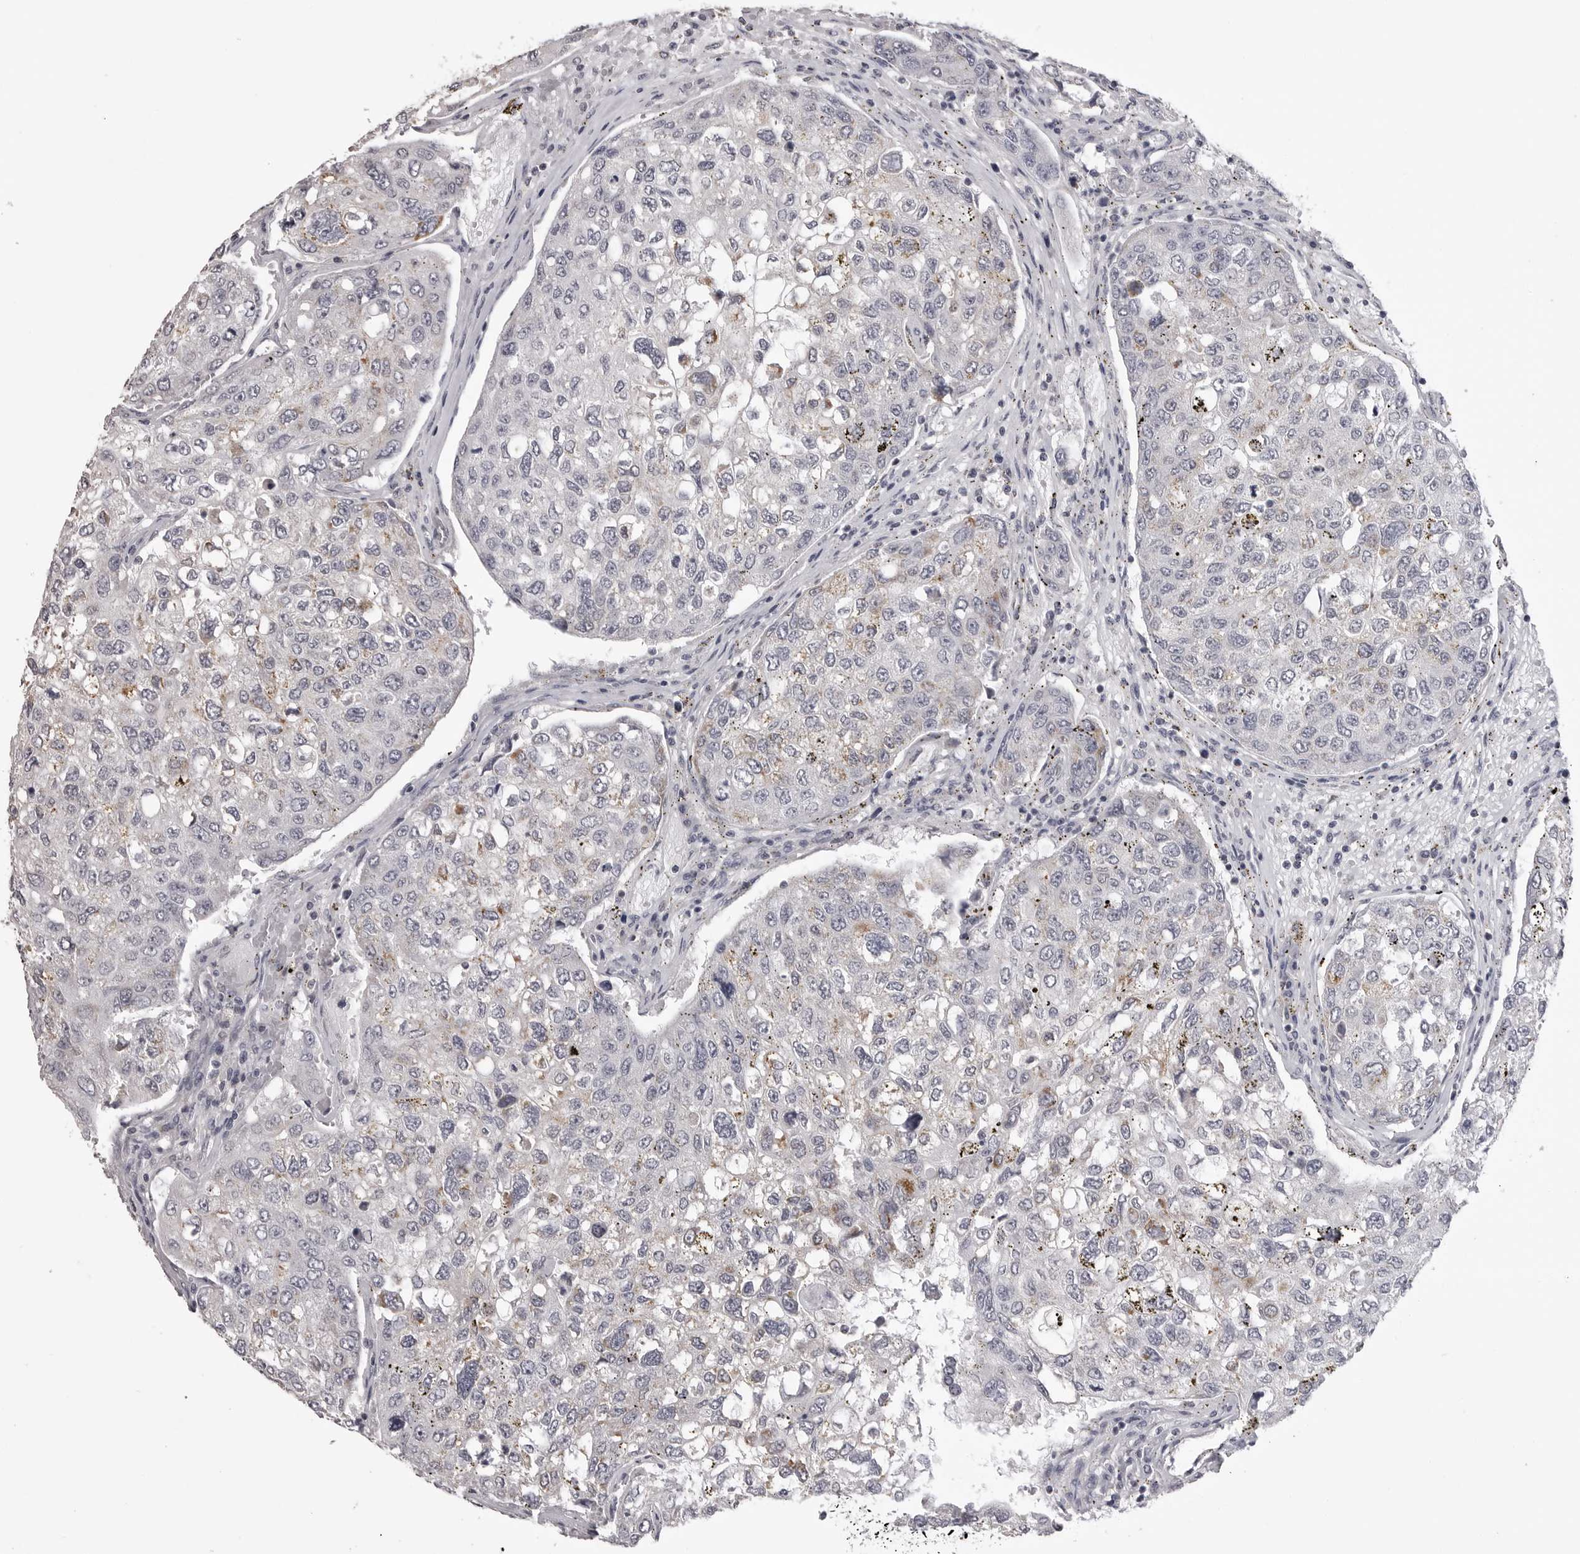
{"staining": {"intensity": "negative", "quantity": "none", "location": "none"}, "tissue": "urothelial cancer", "cell_type": "Tumor cells", "image_type": "cancer", "snomed": [{"axis": "morphology", "description": "Urothelial carcinoma, High grade"}, {"axis": "topography", "description": "Lymph node"}, {"axis": "topography", "description": "Urinary bladder"}], "caption": "Immunohistochemistry (IHC) histopathology image of human urothelial cancer stained for a protein (brown), which shows no expression in tumor cells.", "gene": "GPN2", "patient": {"sex": "male", "age": 51}}